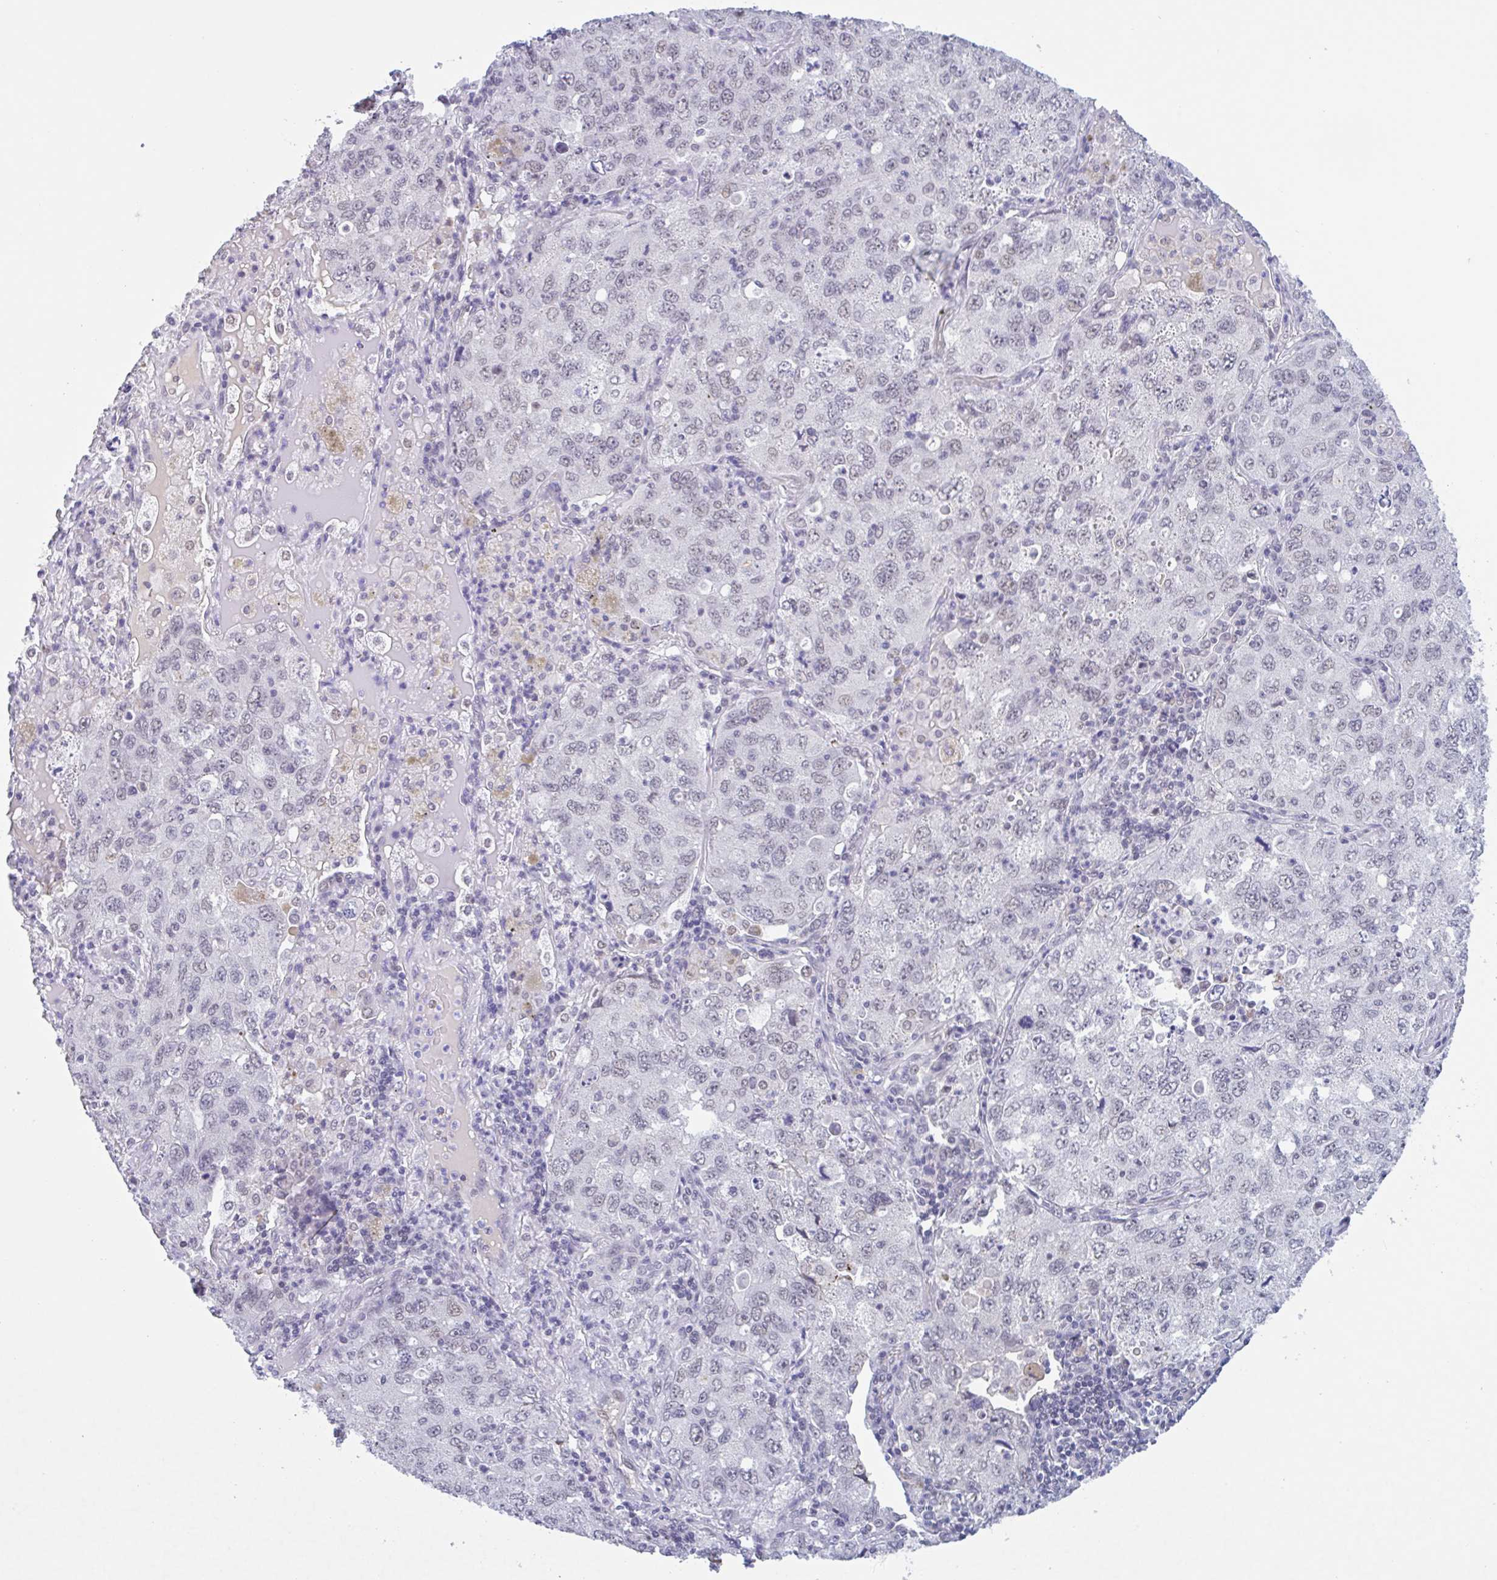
{"staining": {"intensity": "weak", "quantity": "25%-75%", "location": "nuclear"}, "tissue": "lung cancer", "cell_type": "Tumor cells", "image_type": "cancer", "snomed": [{"axis": "morphology", "description": "Adenocarcinoma, NOS"}, {"axis": "topography", "description": "Lung"}], "caption": "This histopathology image demonstrates IHC staining of human lung cancer (adenocarcinoma), with low weak nuclear staining in approximately 25%-75% of tumor cells.", "gene": "PLG", "patient": {"sex": "female", "age": 57}}